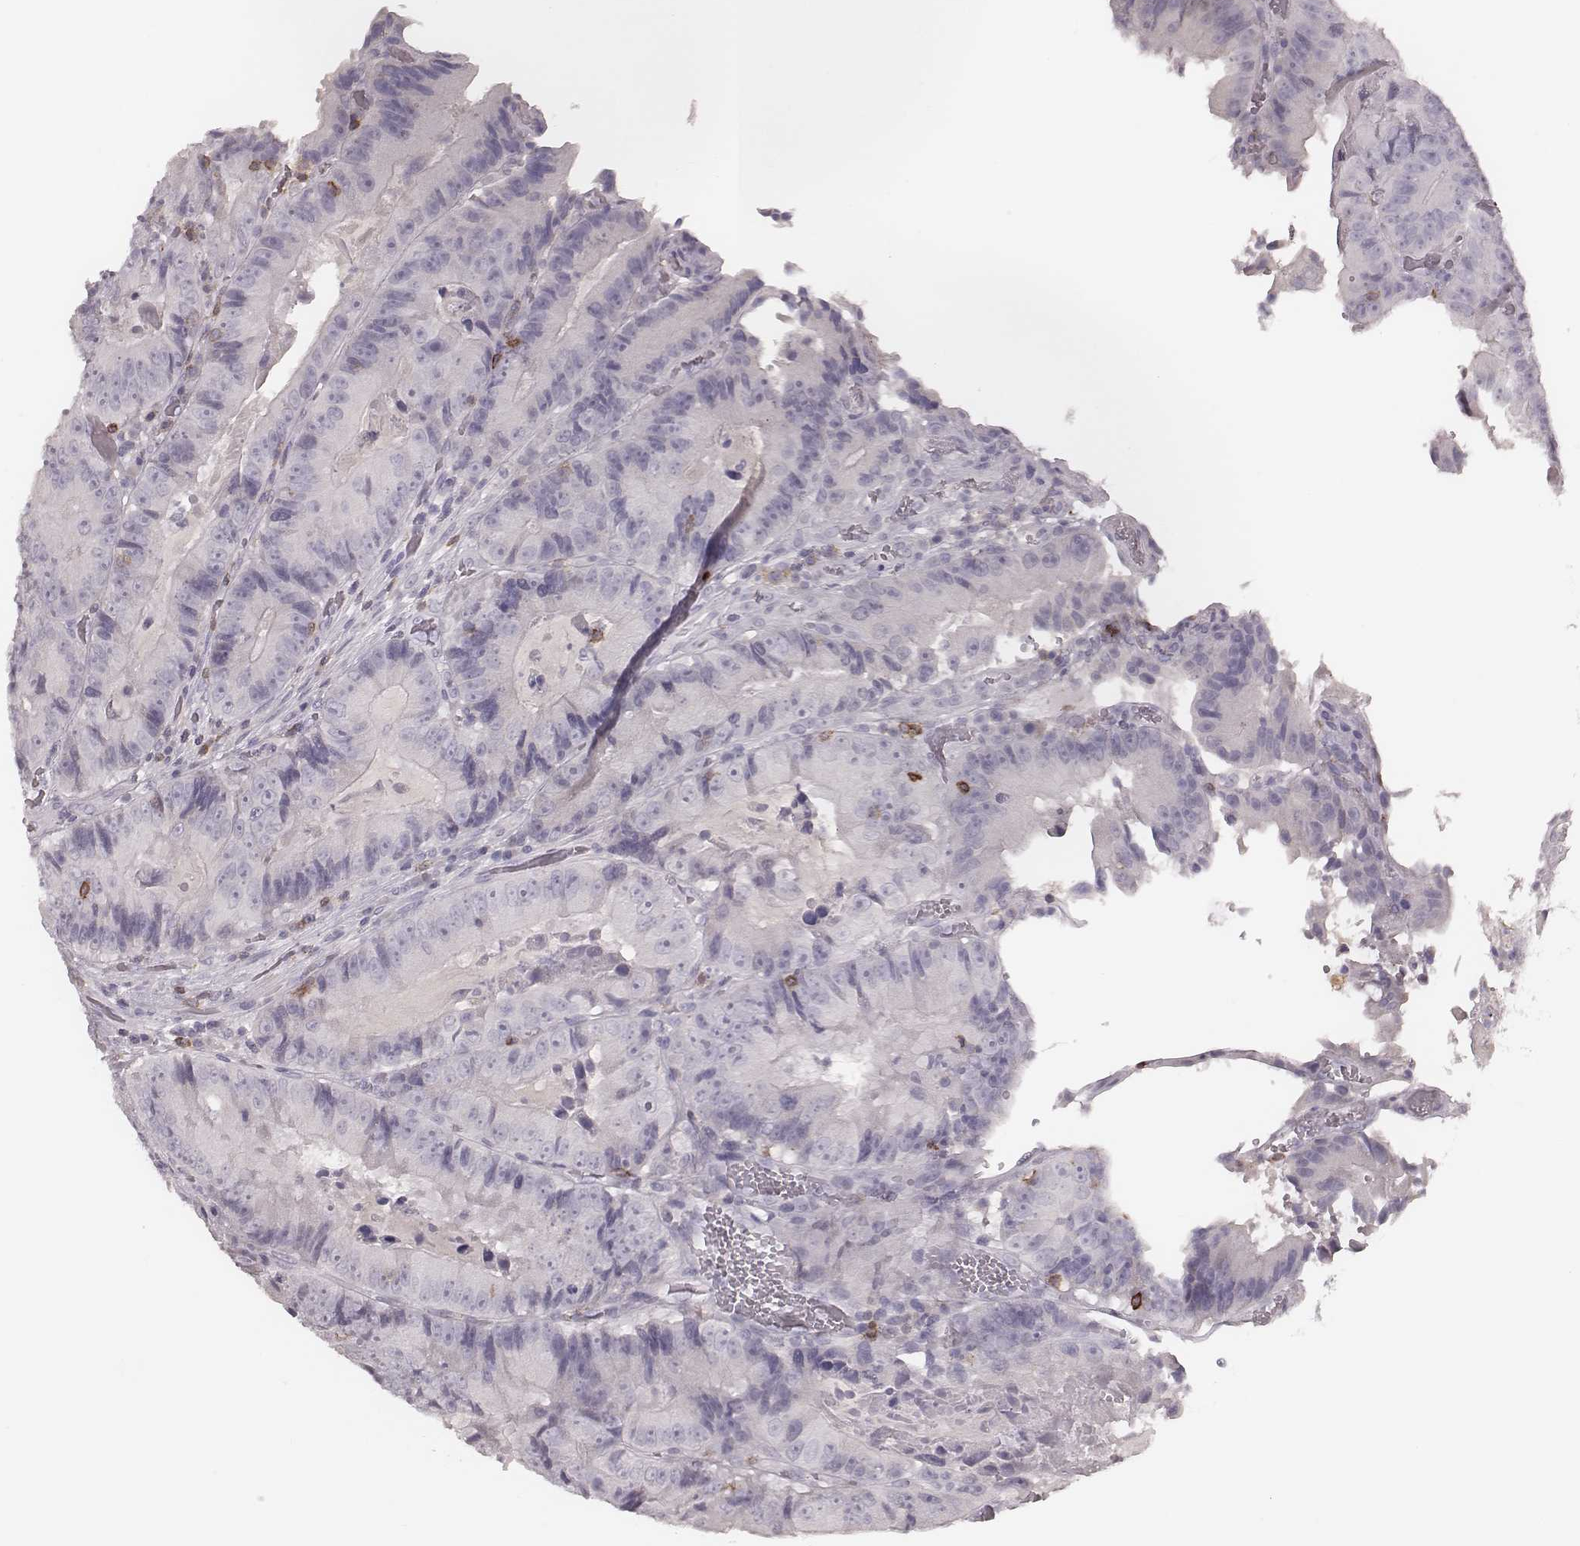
{"staining": {"intensity": "negative", "quantity": "none", "location": "none"}, "tissue": "colorectal cancer", "cell_type": "Tumor cells", "image_type": "cancer", "snomed": [{"axis": "morphology", "description": "Adenocarcinoma, NOS"}, {"axis": "topography", "description": "Colon"}], "caption": "Tumor cells are negative for brown protein staining in adenocarcinoma (colorectal).", "gene": "PDCD1", "patient": {"sex": "female", "age": 86}}